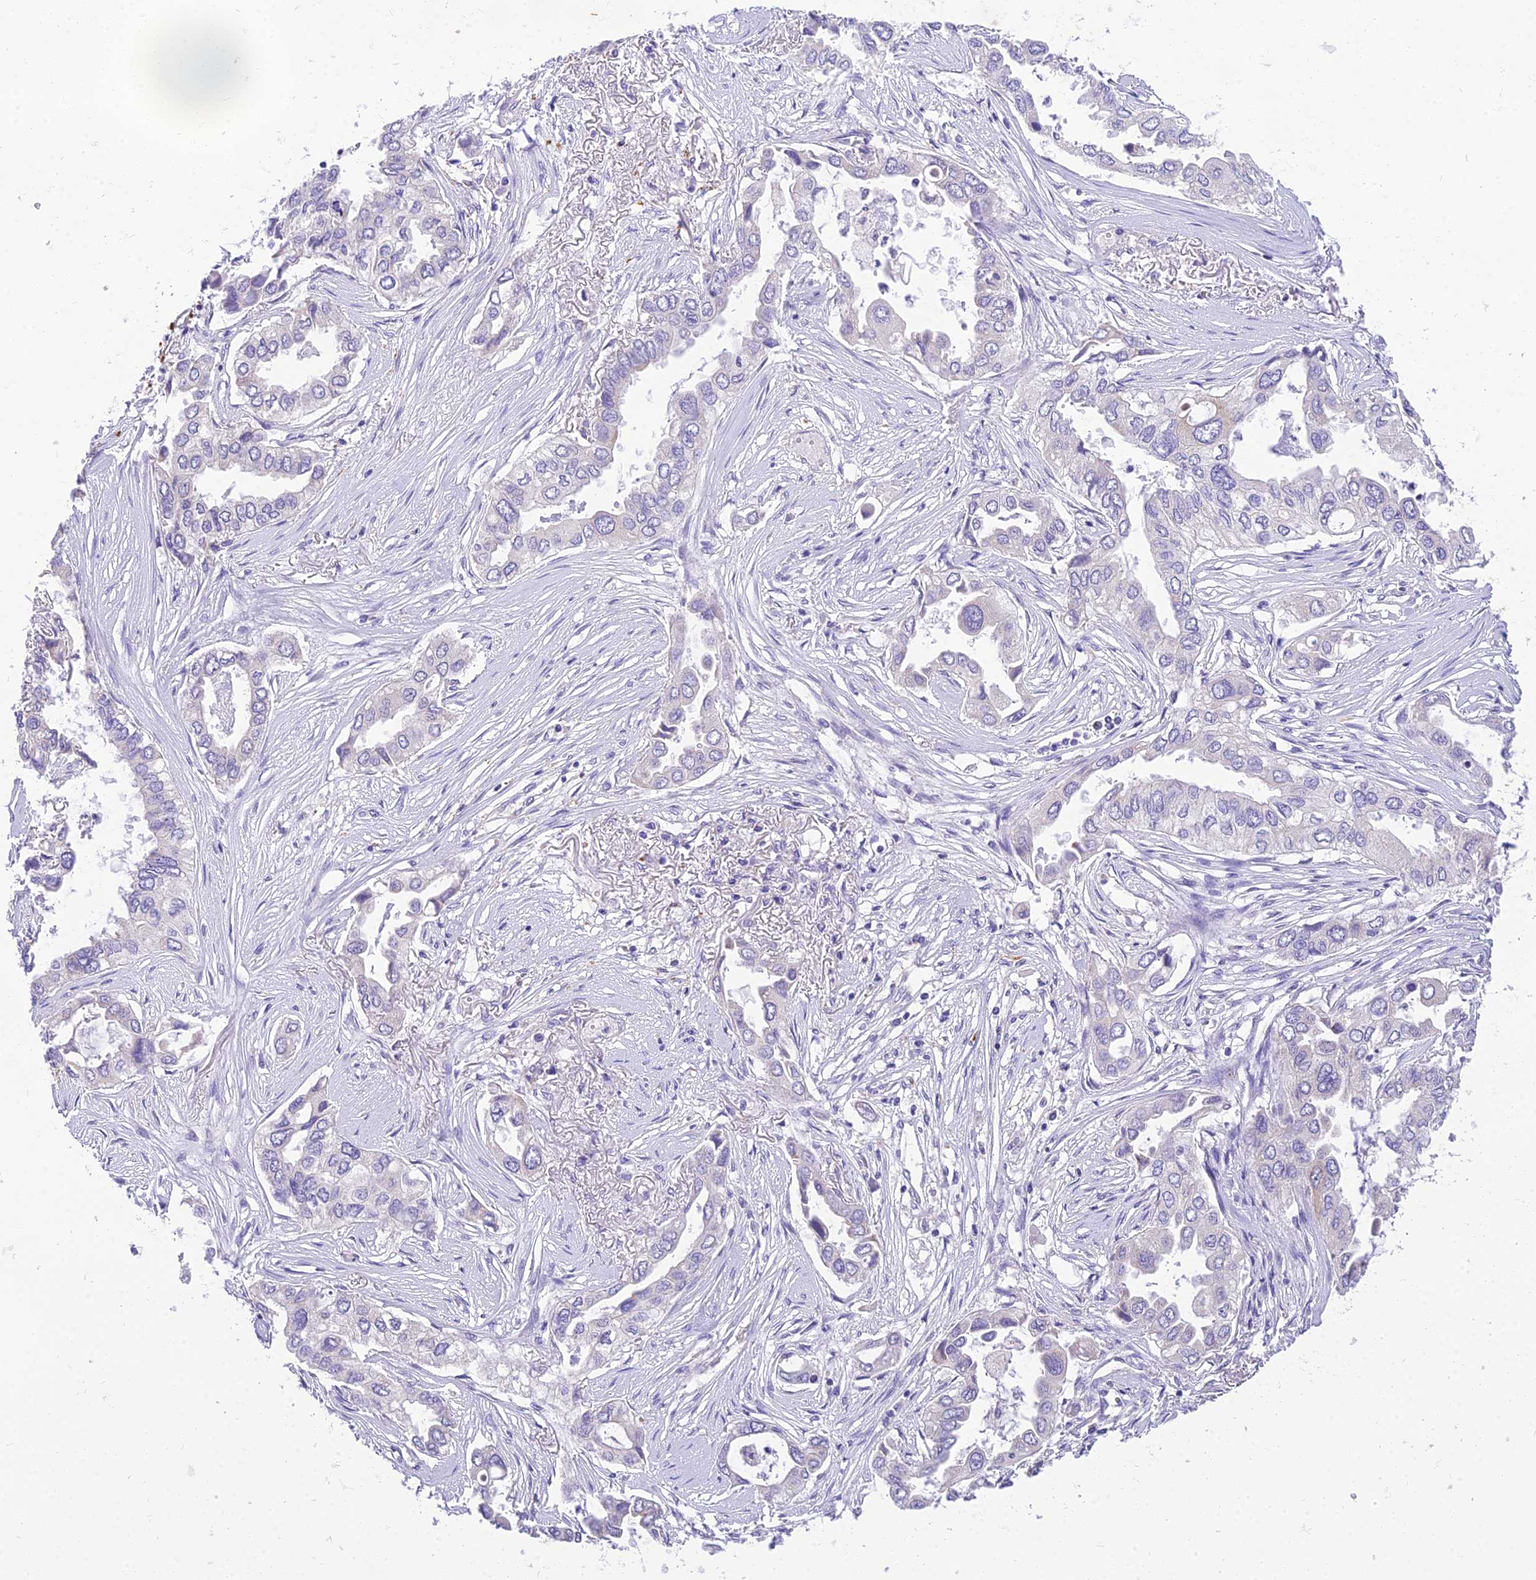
{"staining": {"intensity": "negative", "quantity": "none", "location": "none"}, "tissue": "lung cancer", "cell_type": "Tumor cells", "image_type": "cancer", "snomed": [{"axis": "morphology", "description": "Adenocarcinoma, NOS"}, {"axis": "topography", "description": "Lung"}], "caption": "This is a micrograph of immunohistochemistry staining of lung adenocarcinoma, which shows no positivity in tumor cells.", "gene": "MIIP", "patient": {"sex": "female", "age": 76}}